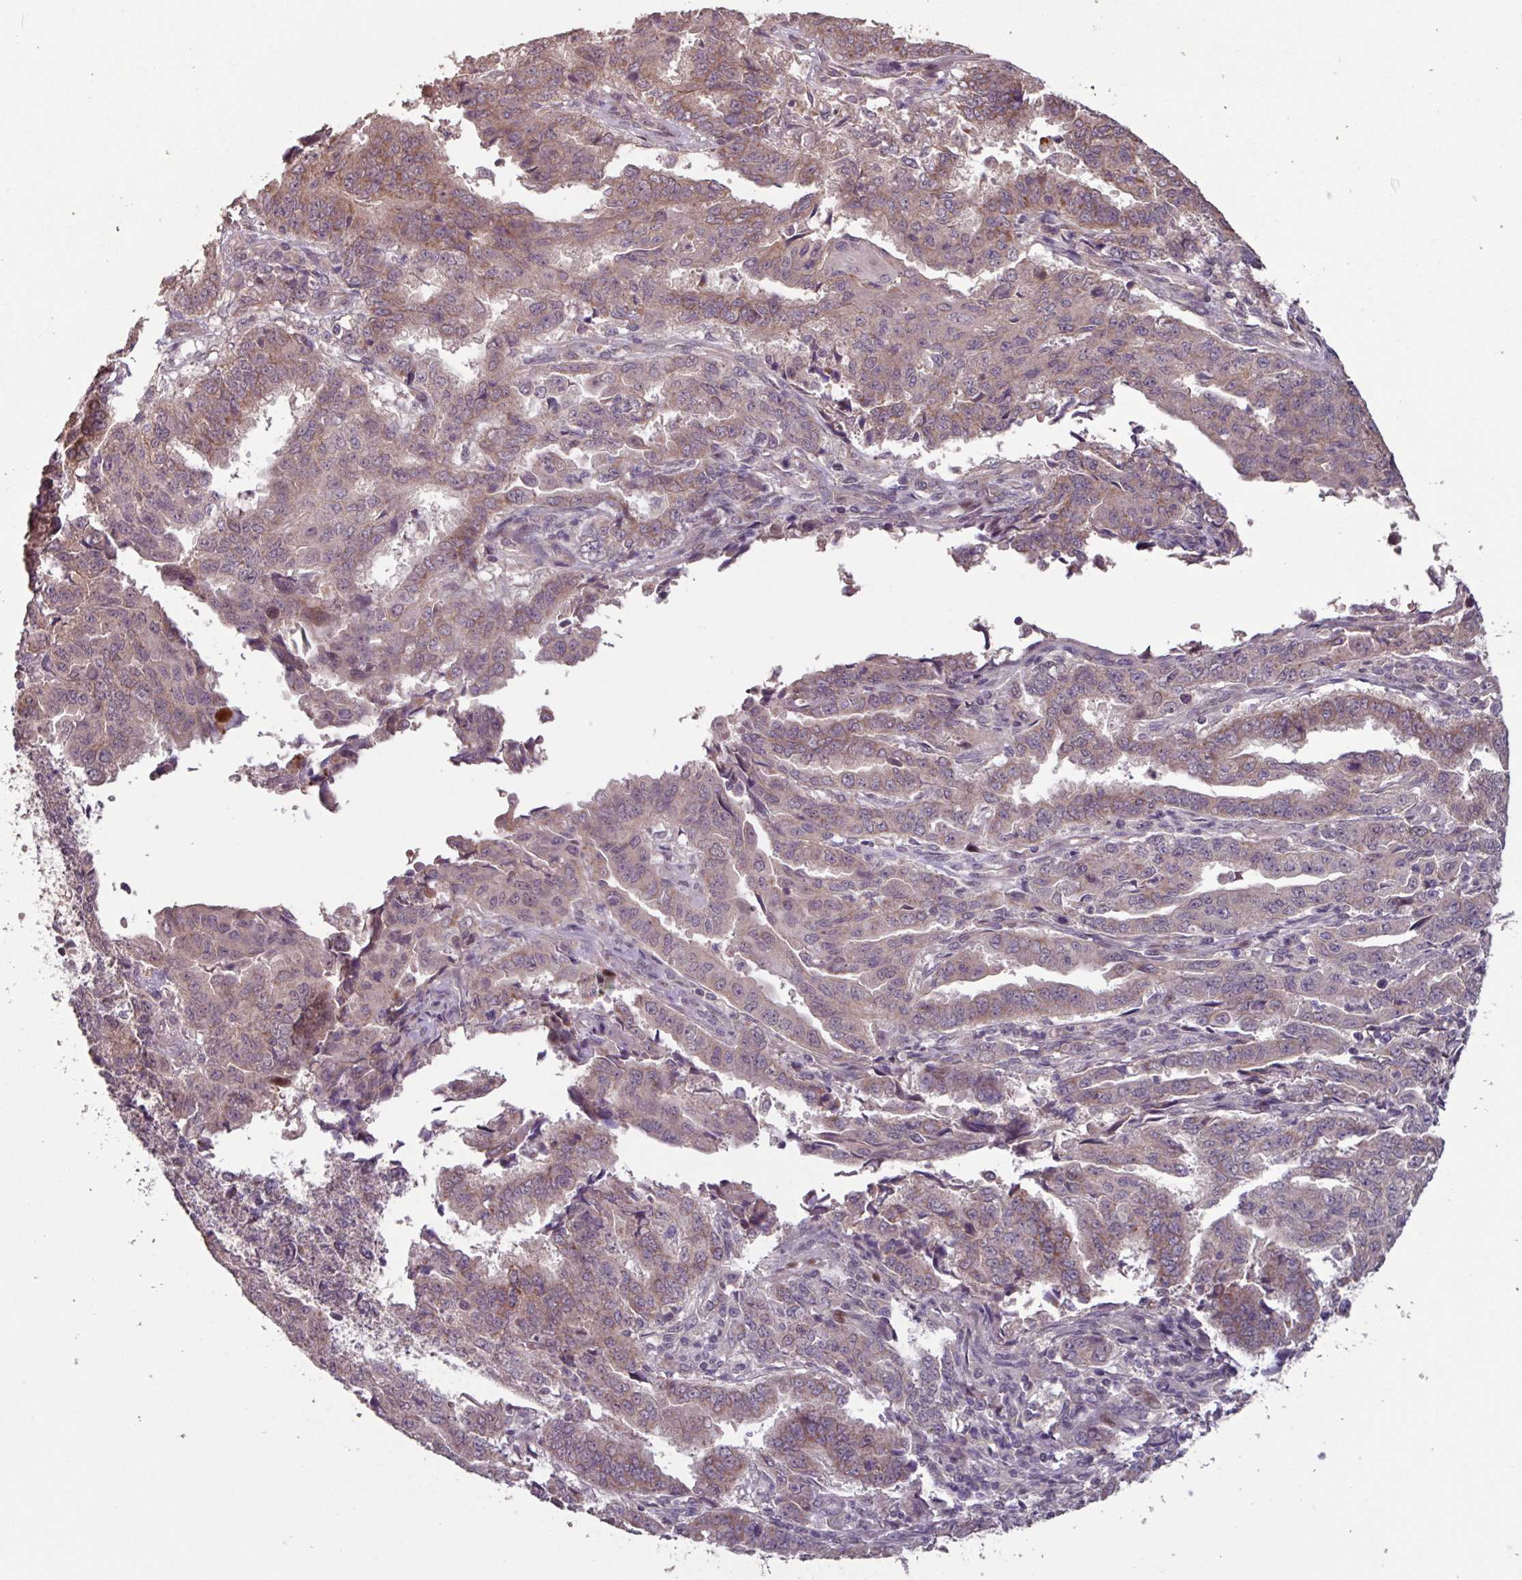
{"staining": {"intensity": "weak", "quantity": ">75%", "location": "cytoplasmic/membranous"}, "tissue": "endometrial cancer", "cell_type": "Tumor cells", "image_type": "cancer", "snomed": [{"axis": "morphology", "description": "Adenocarcinoma, NOS"}, {"axis": "topography", "description": "Endometrium"}], "caption": "DAB (3,3'-diaminobenzidine) immunohistochemical staining of human endometrial cancer shows weak cytoplasmic/membranous protein positivity in about >75% of tumor cells. (DAB IHC, brown staining for protein, blue staining for nuclei).", "gene": "TMEM88", "patient": {"sex": "female", "age": 50}}